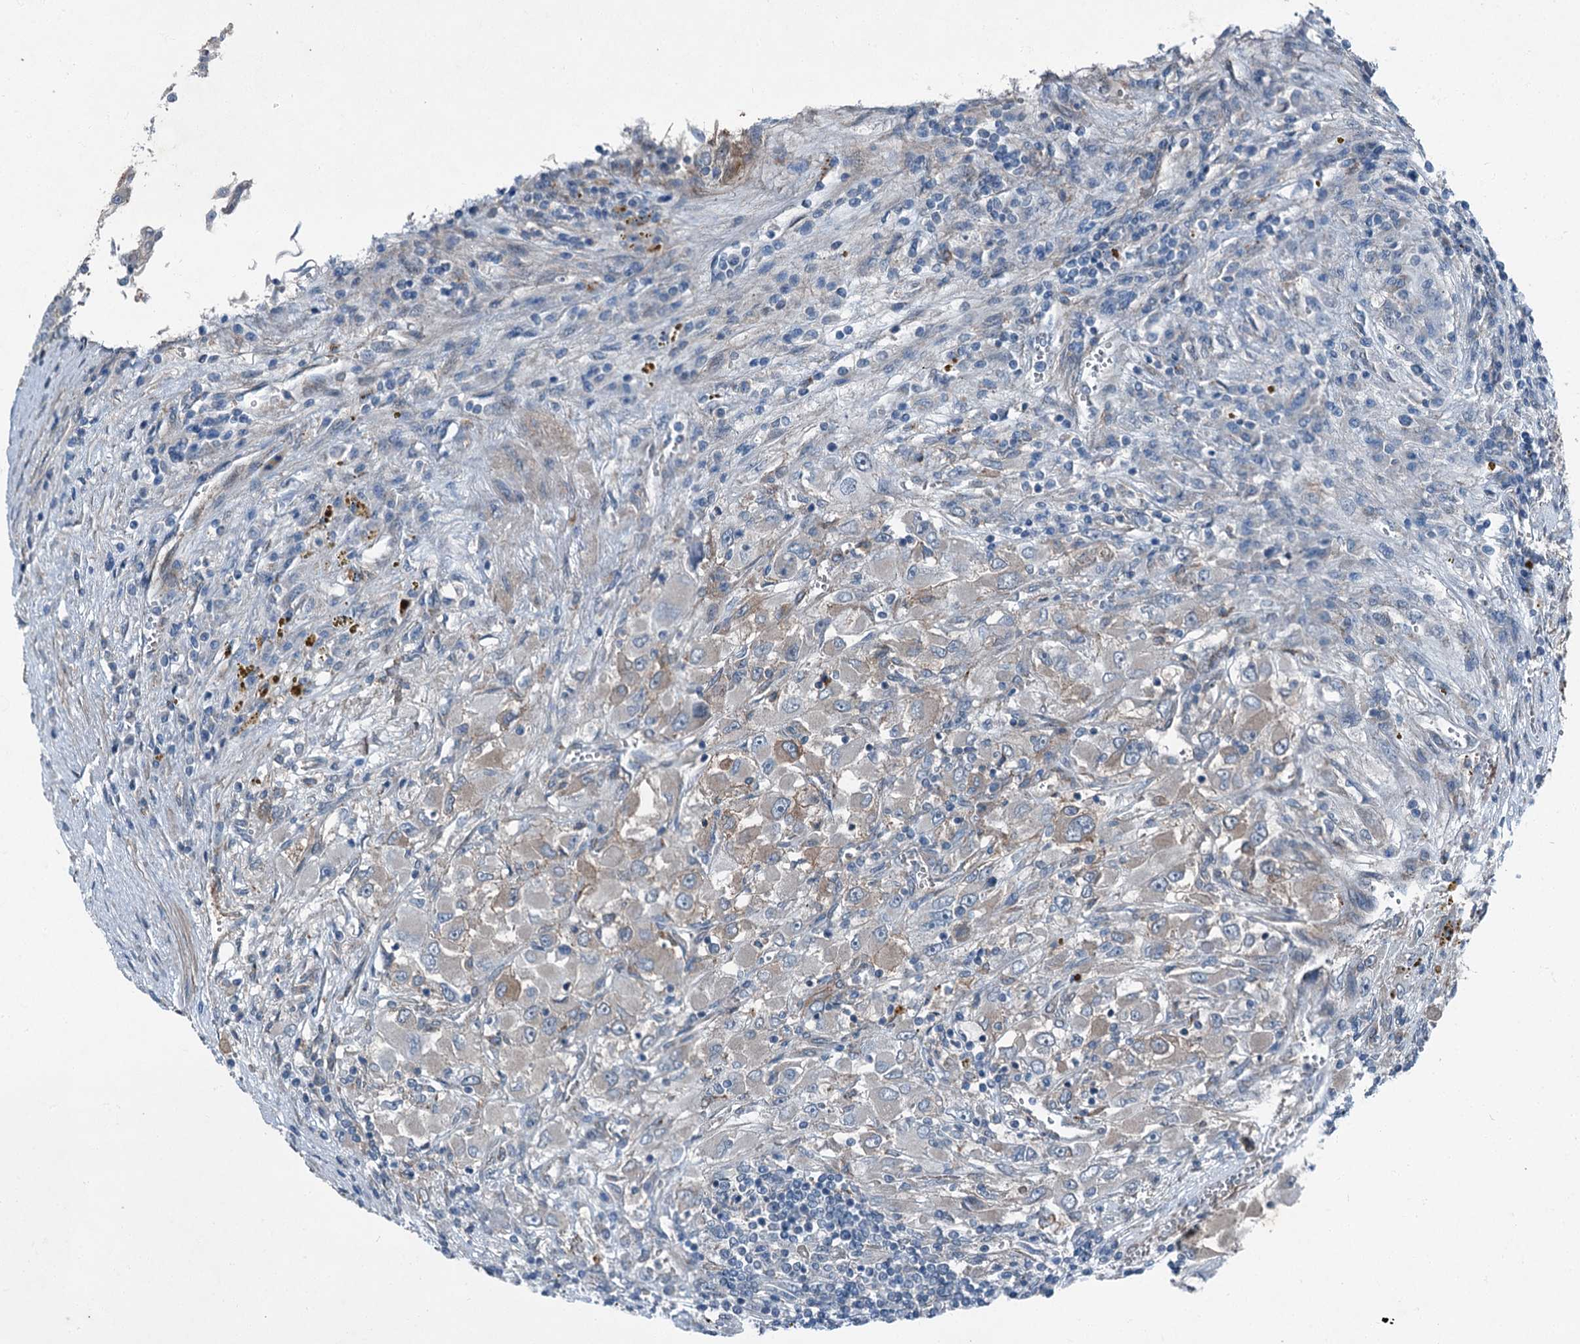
{"staining": {"intensity": "weak", "quantity": "25%-75%", "location": "cytoplasmic/membranous"}, "tissue": "renal cancer", "cell_type": "Tumor cells", "image_type": "cancer", "snomed": [{"axis": "morphology", "description": "Adenocarcinoma, NOS"}, {"axis": "topography", "description": "Kidney"}], "caption": "Immunohistochemical staining of renal cancer (adenocarcinoma) displays weak cytoplasmic/membranous protein staining in approximately 25%-75% of tumor cells. (brown staining indicates protein expression, while blue staining denotes nuclei).", "gene": "AXL", "patient": {"sex": "female", "age": 52}}